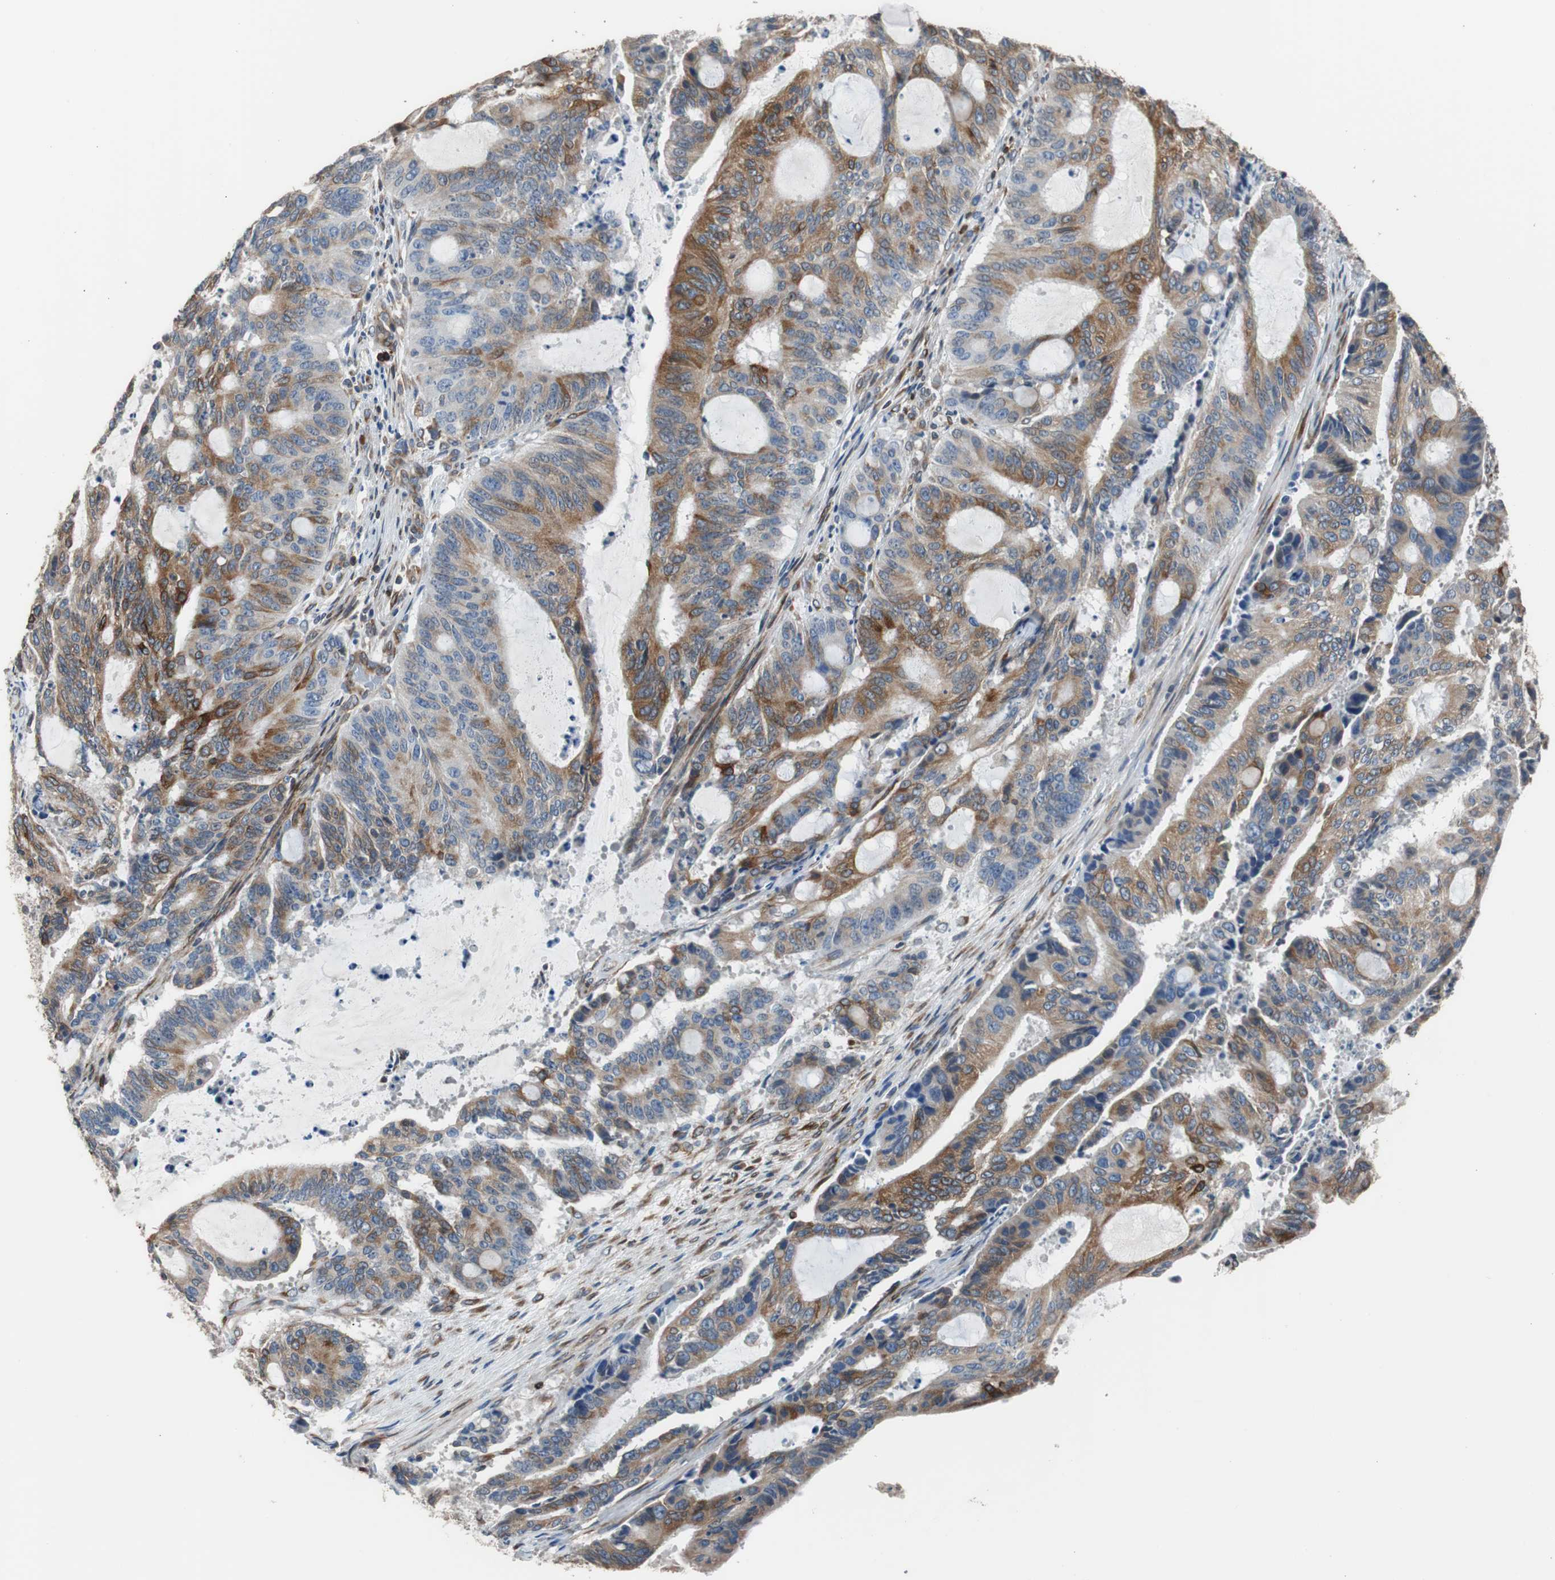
{"staining": {"intensity": "moderate", "quantity": ">75%", "location": "cytoplasmic/membranous"}, "tissue": "liver cancer", "cell_type": "Tumor cells", "image_type": "cancer", "snomed": [{"axis": "morphology", "description": "Cholangiocarcinoma"}, {"axis": "topography", "description": "Liver"}], "caption": "Protein staining by IHC shows moderate cytoplasmic/membranous expression in approximately >75% of tumor cells in liver cancer (cholangiocarcinoma). The protein of interest is stained brown, and the nuclei are stained in blue (DAB IHC with brightfield microscopy, high magnification).", "gene": "PBXIP1", "patient": {"sex": "female", "age": 73}}